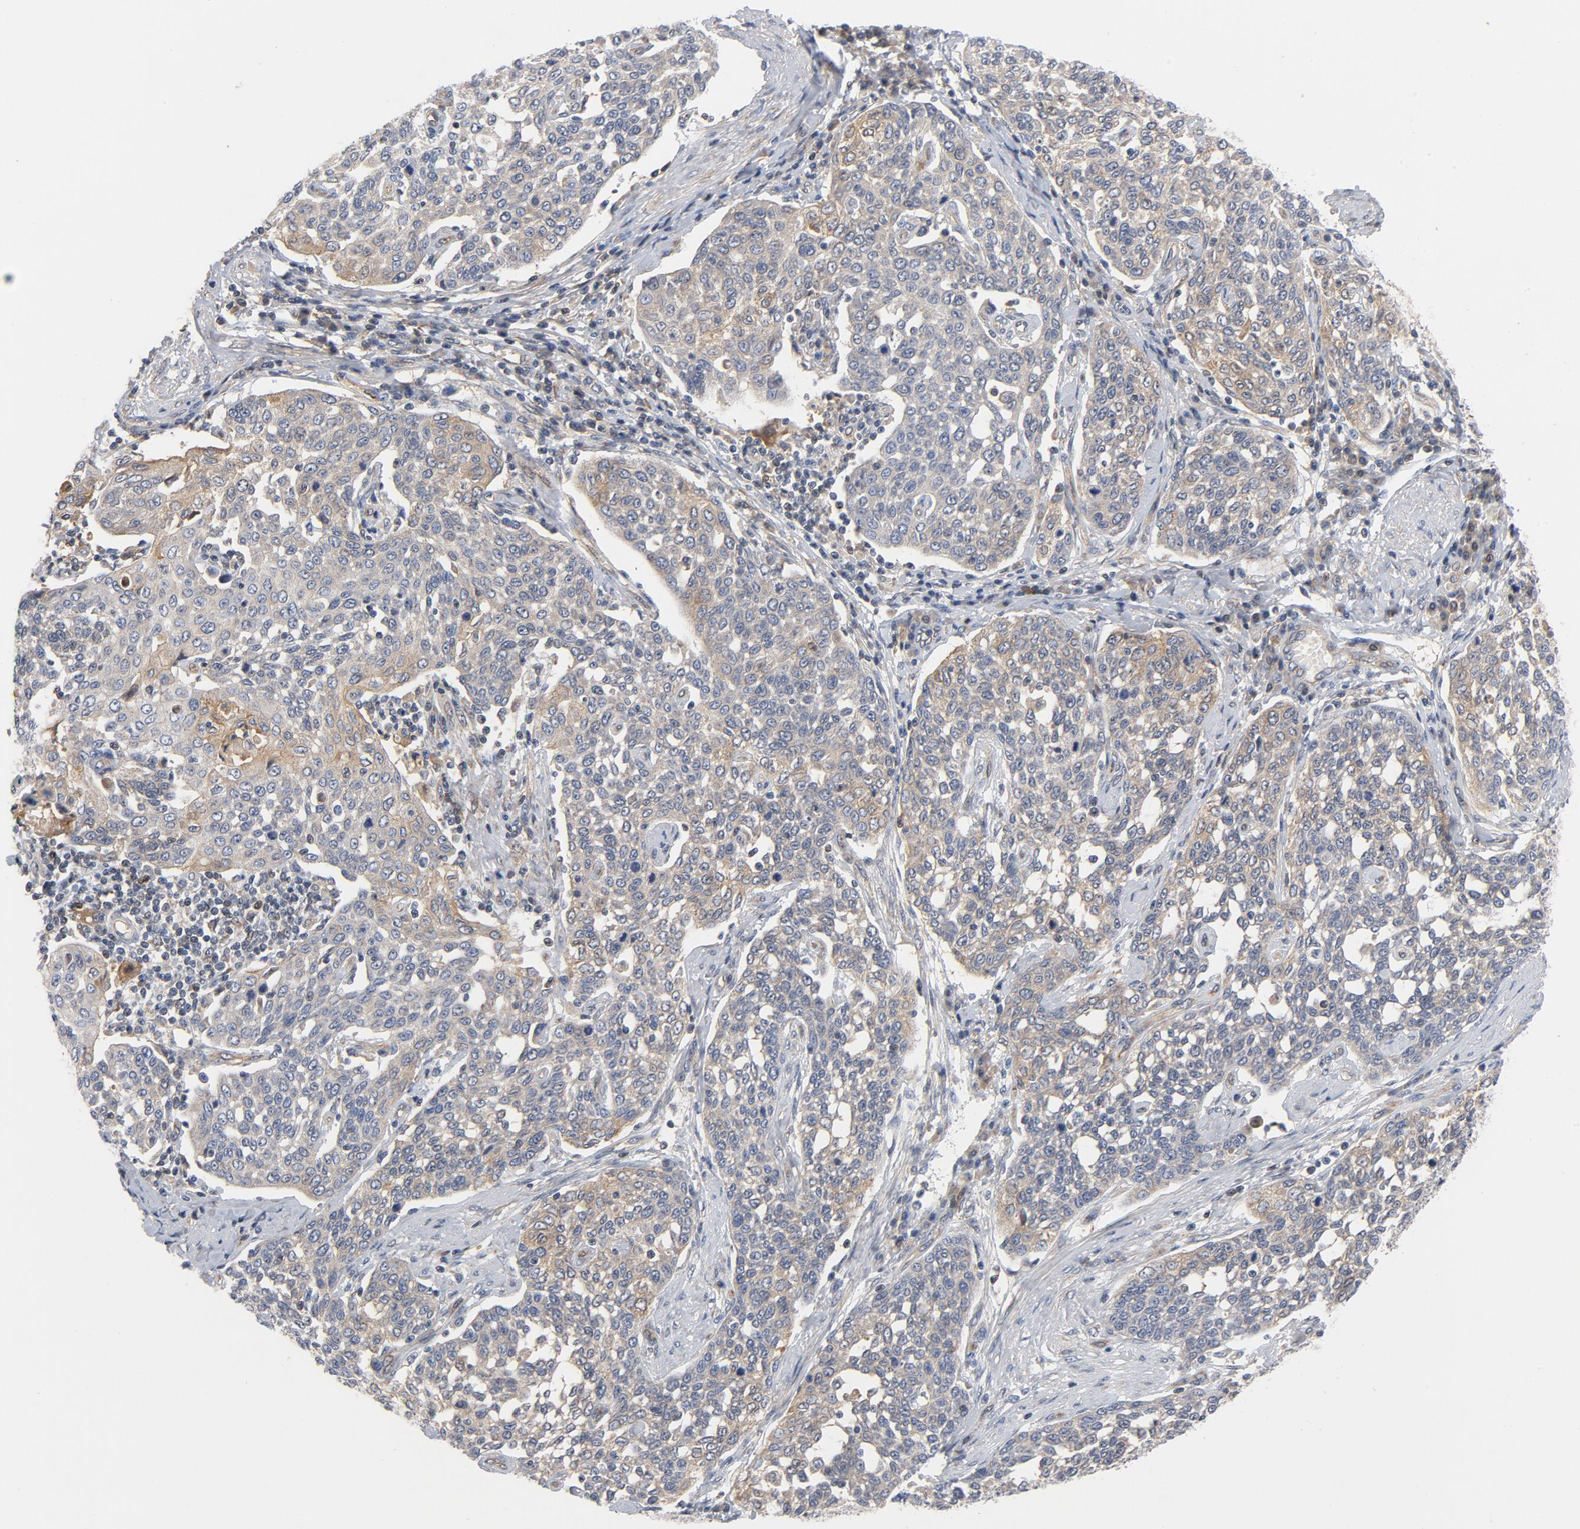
{"staining": {"intensity": "weak", "quantity": ">75%", "location": "cytoplasmic/membranous"}, "tissue": "cervical cancer", "cell_type": "Tumor cells", "image_type": "cancer", "snomed": [{"axis": "morphology", "description": "Squamous cell carcinoma, NOS"}, {"axis": "topography", "description": "Cervix"}], "caption": "Cervical squamous cell carcinoma stained with a protein marker exhibits weak staining in tumor cells.", "gene": "RAPGEF4", "patient": {"sex": "female", "age": 34}}